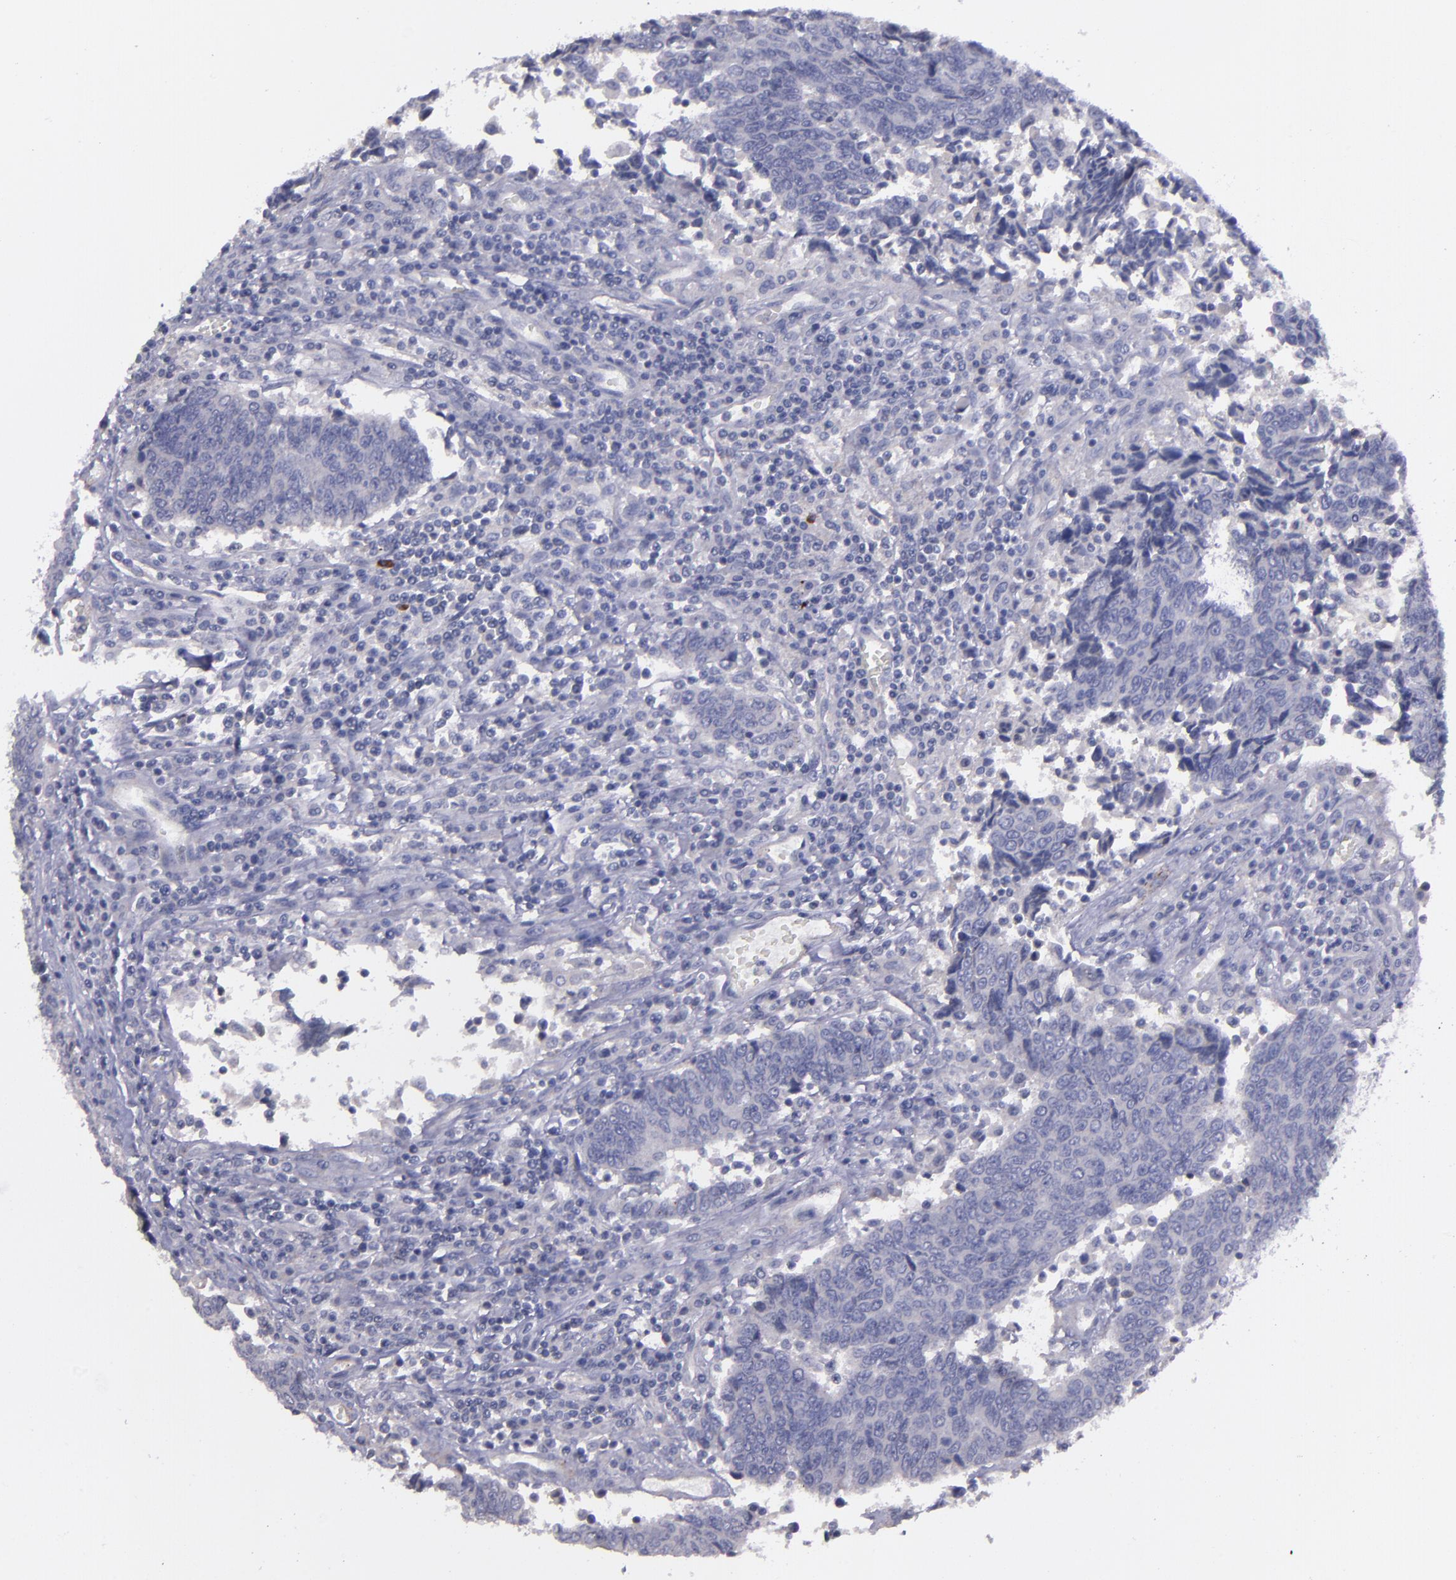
{"staining": {"intensity": "negative", "quantity": "none", "location": "none"}, "tissue": "urothelial cancer", "cell_type": "Tumor cells", "image_type": "cancer", "snomed": [{"axis": "morphology", "description": "Urothelial carcinoma, High grade"}, {"axis": "topography", "description": "Urinary bladder"}], "caption": "Tumor cells show no significant protein expression in urothelial cancer.", "gene": "MASP1", "patient": {"sex": "male", "age": 86}}